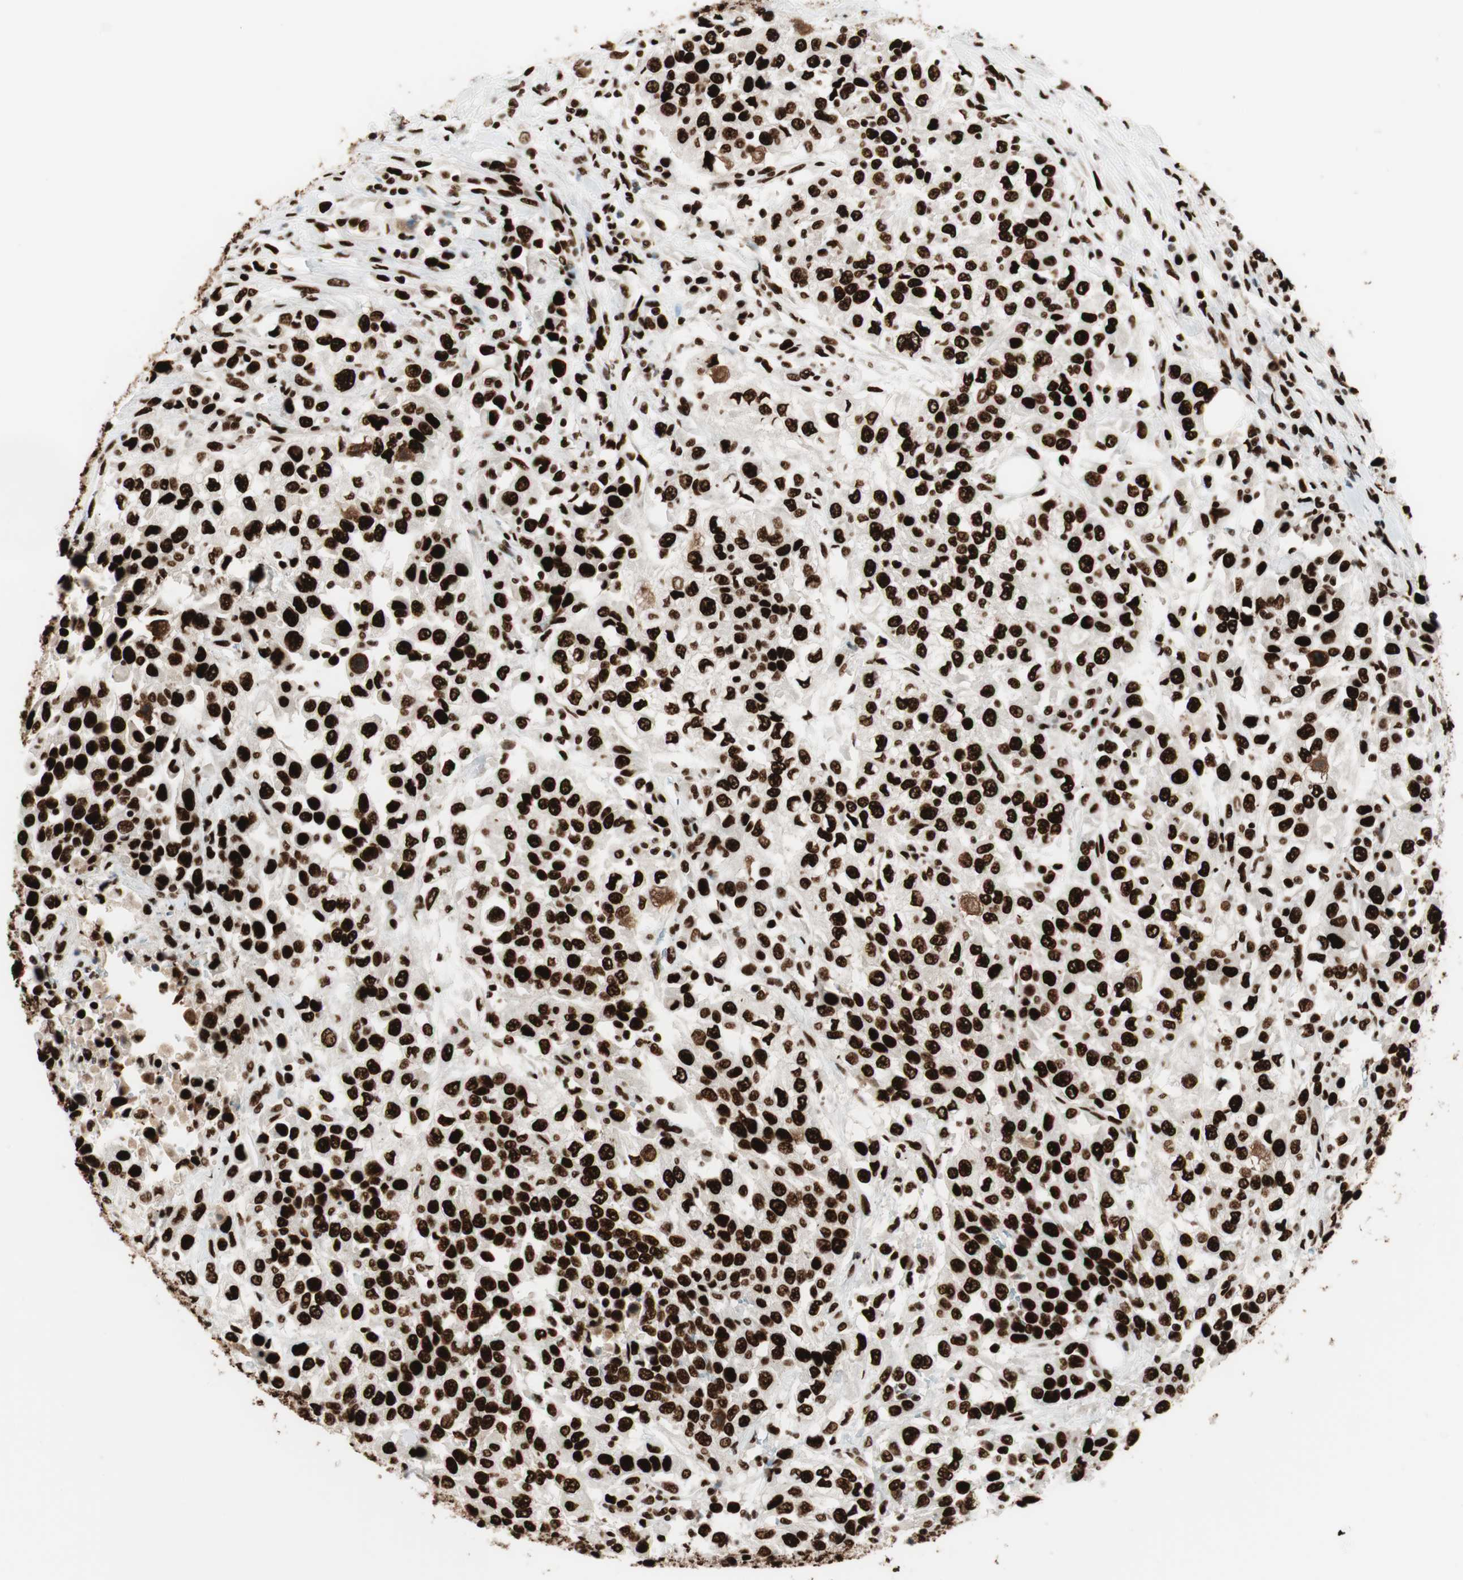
{"staining": {"intensity": "strong", "quantity": ">75%", "location": "nuclear"}, "tissue": "urothelial cancer", "cell_type": "Tumor cells", "image_type": "cancer", "snomed": [{"axis": "morphology", "description": "Urothelial carcinoma, High grade"}, {"axis": "topography", "description": "Urinary bladder"}], "caption": "This is a photomicrograph of immunohistochemistry (IHC) staining of high-grade urothelial carcinoma, which shows strong positivity in the nuclear of tumor cells.", "gene": "PSME3", "patient": {"sex": "female", "age": 80}}